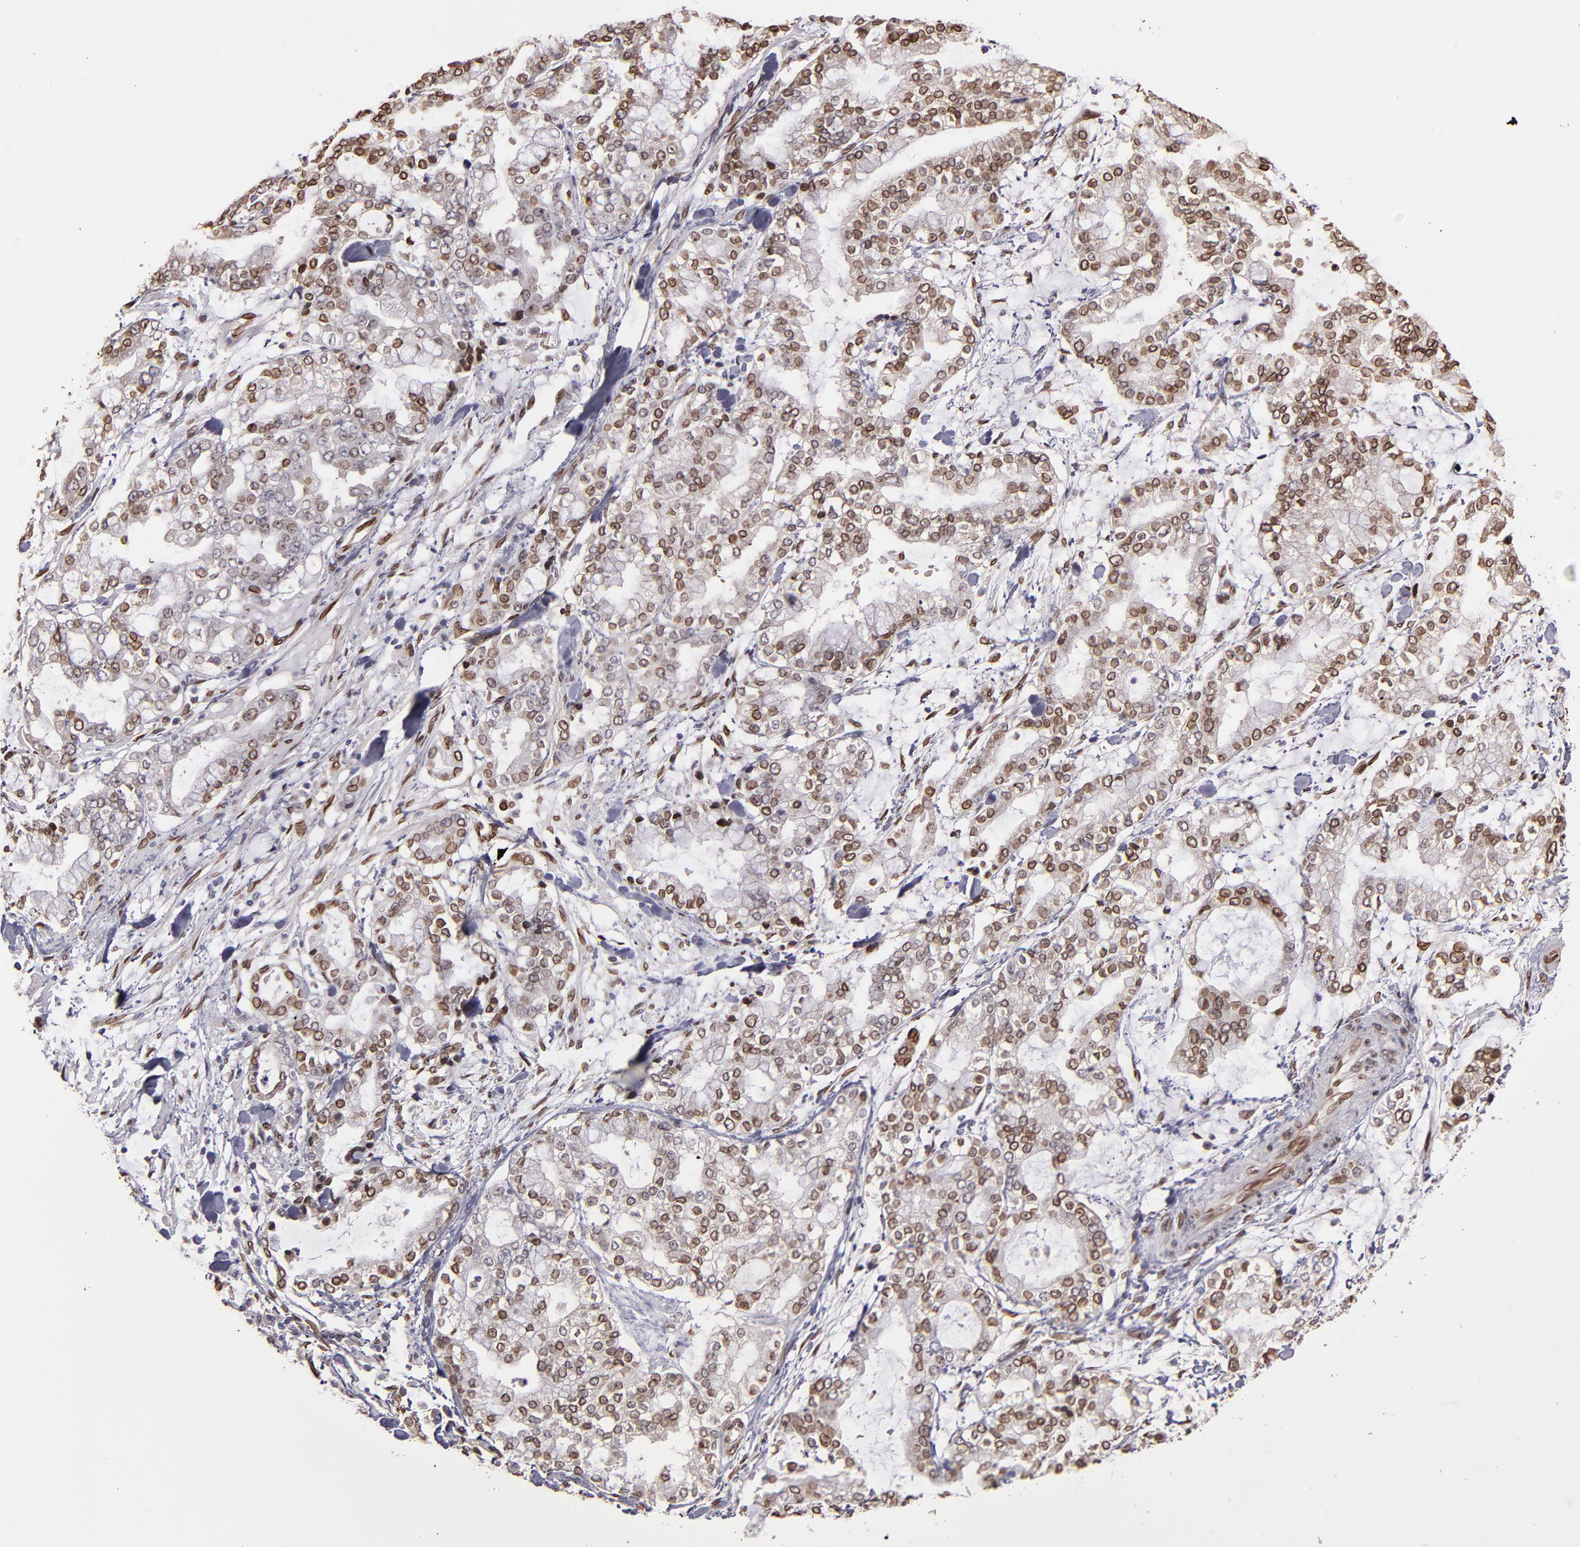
{"staining": {"intensity": "moderate", "quantity": ">75%", "location": "cytoplasmic/membranous,nuclear"}, "tissue": "stomach cancer", "cell_type": "Tumor cells", "image_type": "cancer", "snomed": [{"axis": "morphology", "description": "Normal tissue, NOS"}, {"axis": "morphology", "description": "Adenocarcinoma, NOS"}, {"axis": "topography", "description": "Stomach, upper"}, {"axis": "topography", "description": "Stomach"}], "caption": "Human adenocarcinoma (stomach) stained with a protein marker demonstrates moderate staining in tumor cells.", "gene": "PUM3", "patient": {"sex": "male", "age": 76}}